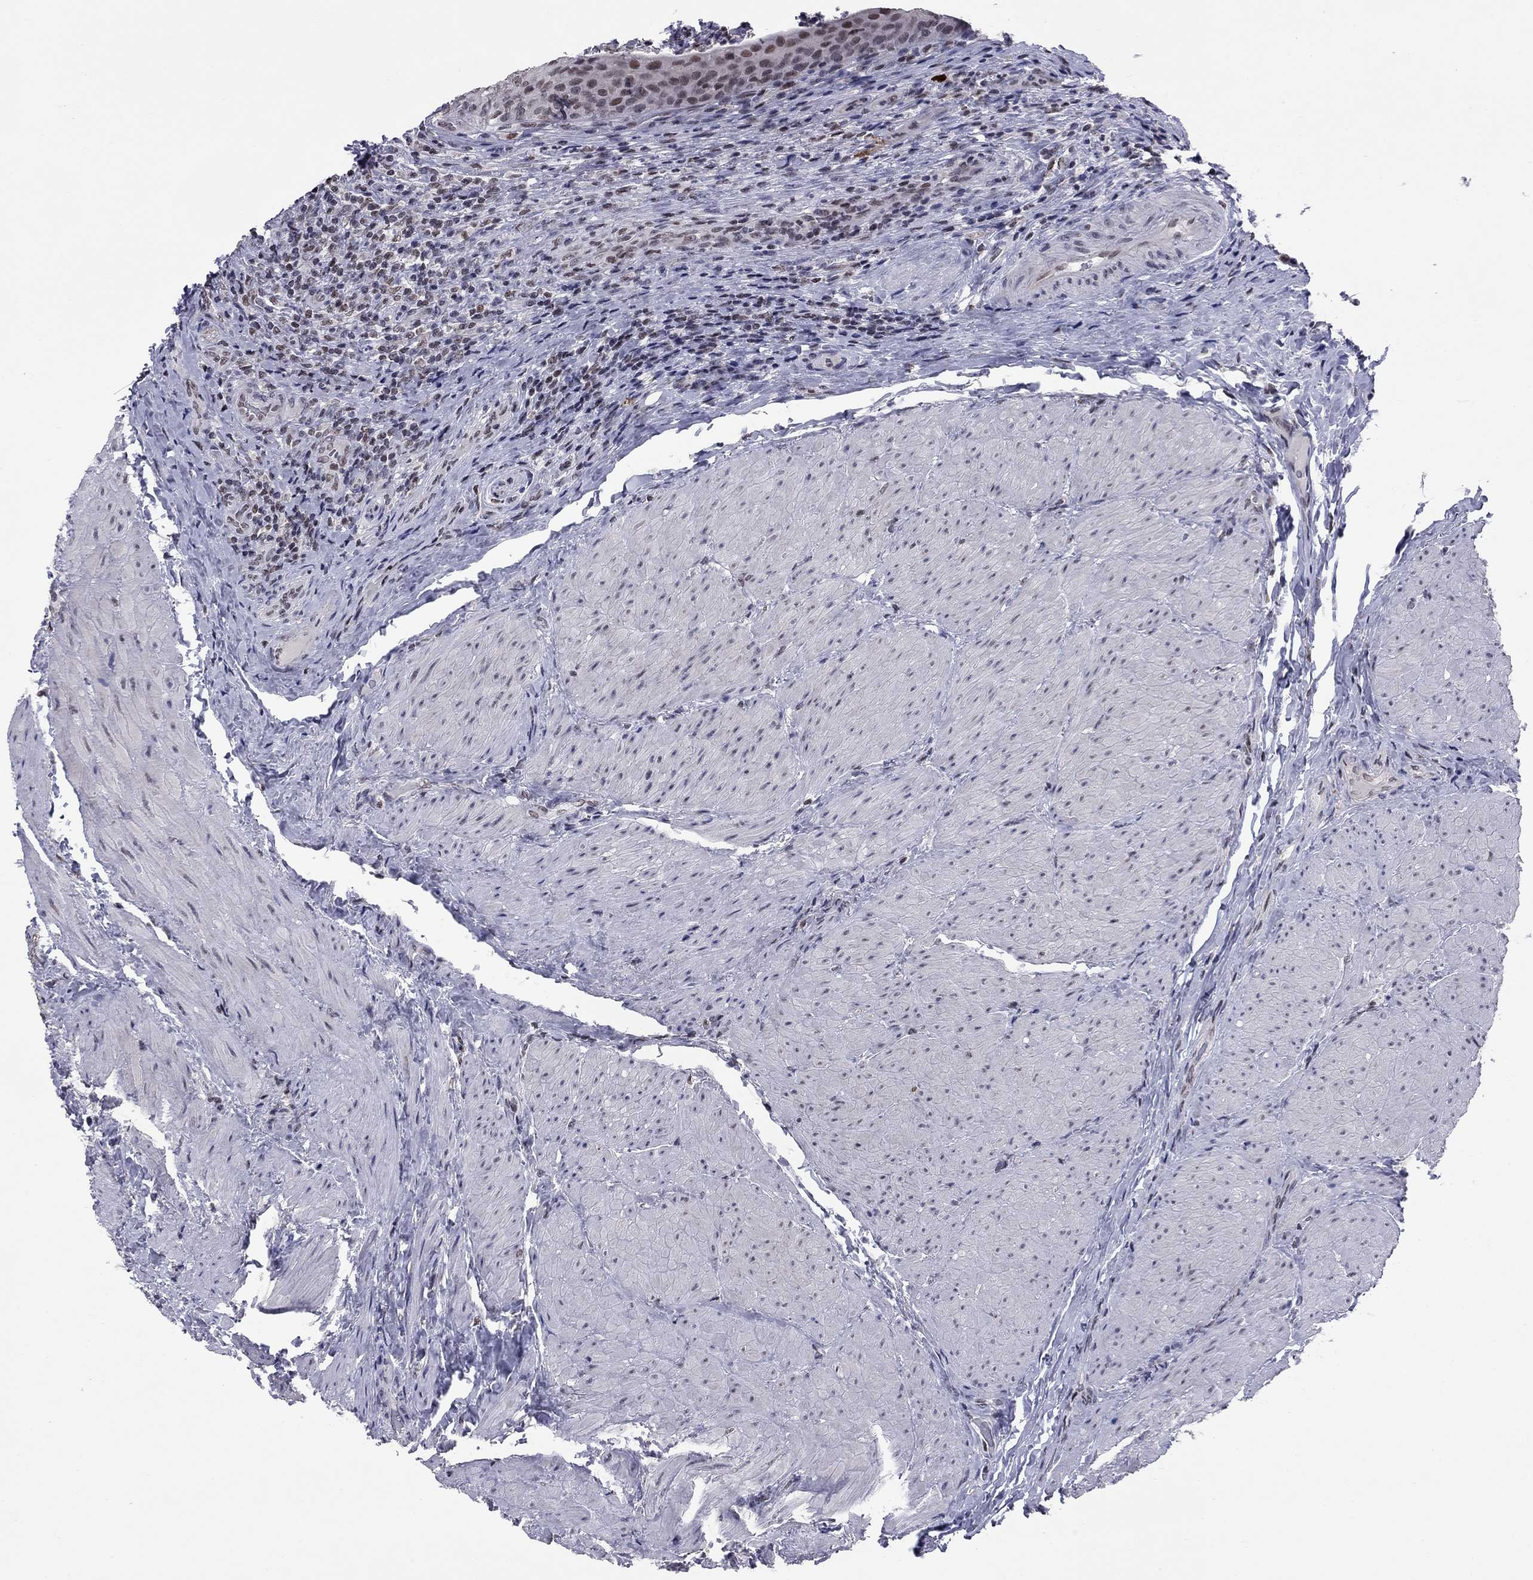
{"staining": {"intensity": "moderate", "quantity": "<25%", "location": "nuclear"}, "tissue": "urinary bladder", "cell_type": "Urothelial cells", "image_type": "normal", "snomed": [{"axis": "morphology", "description": "Normal tissue, NOS"}, {"axis": "topography", "description": "Urinary bladder"}, {"axis": "topography", "description": "Peripheral nerve tissue"}], "caption": "IHC (DAB) staining of normal urinary bladder demonstrates moderate nuclear protein staining in approximately <25% of urothelial cells.", "gene": "TAF9", "patient": {"sex": "male", "age": 66}}